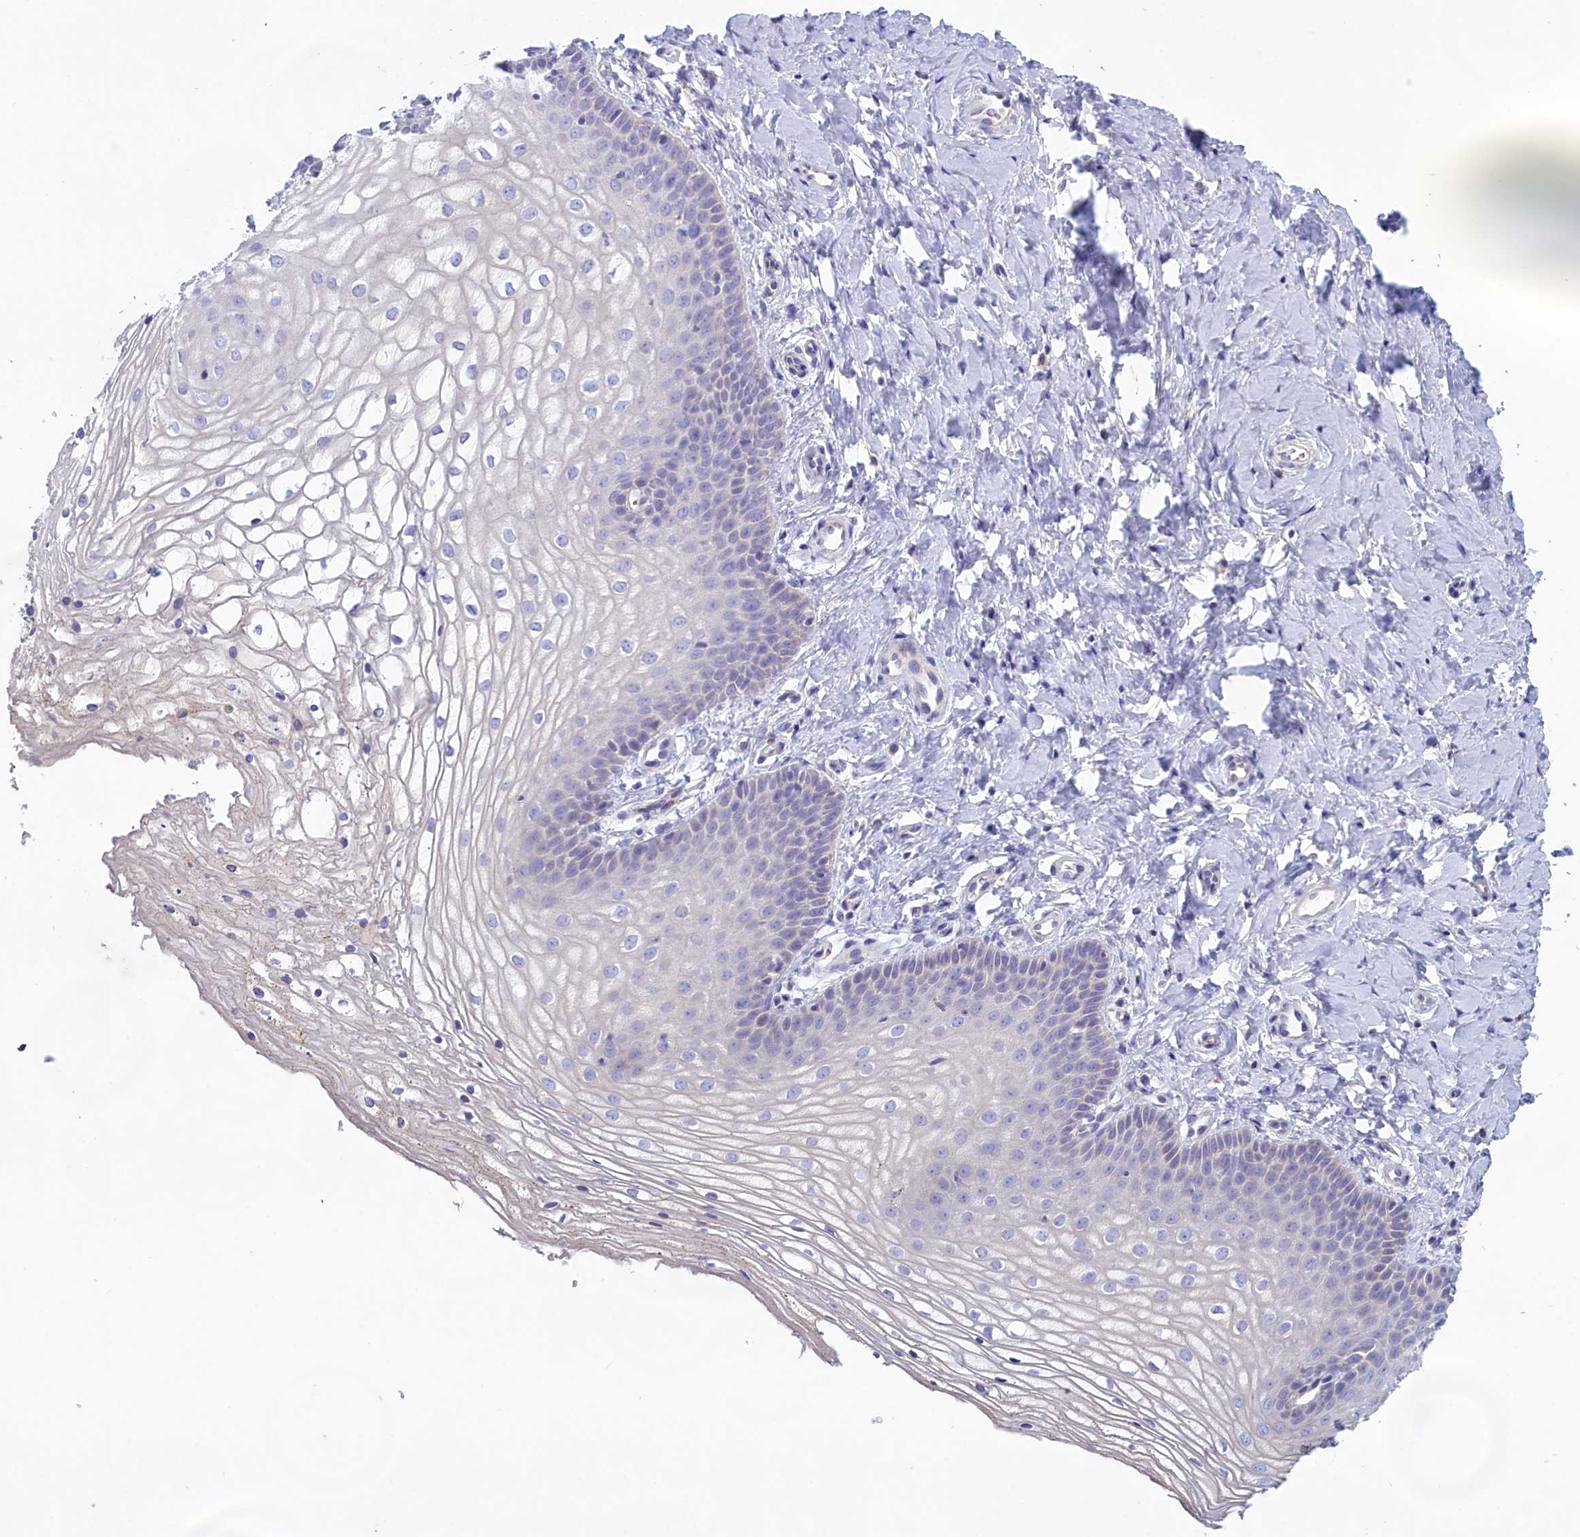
{"staining": {"intensity": "negative", "quantity": "none", "location": "none"}, "tissue": "vagina", "cell_type": "Squamous epithelial cells", "image_type": "normal", "snomed": [{"axis": "morphology", "description": "Normal tissue, NOS"}, {"axis": "topography", "description": "Vagina"}], "caption": "Immunohistochemistry of normal human vagina shows no staining in squamous epithelial cells. (Brightfield microscopy of DAB immunohistochemistry at high magnification).", "gene": "WDR6", "patient": {"sex": "female", "age": 68}}